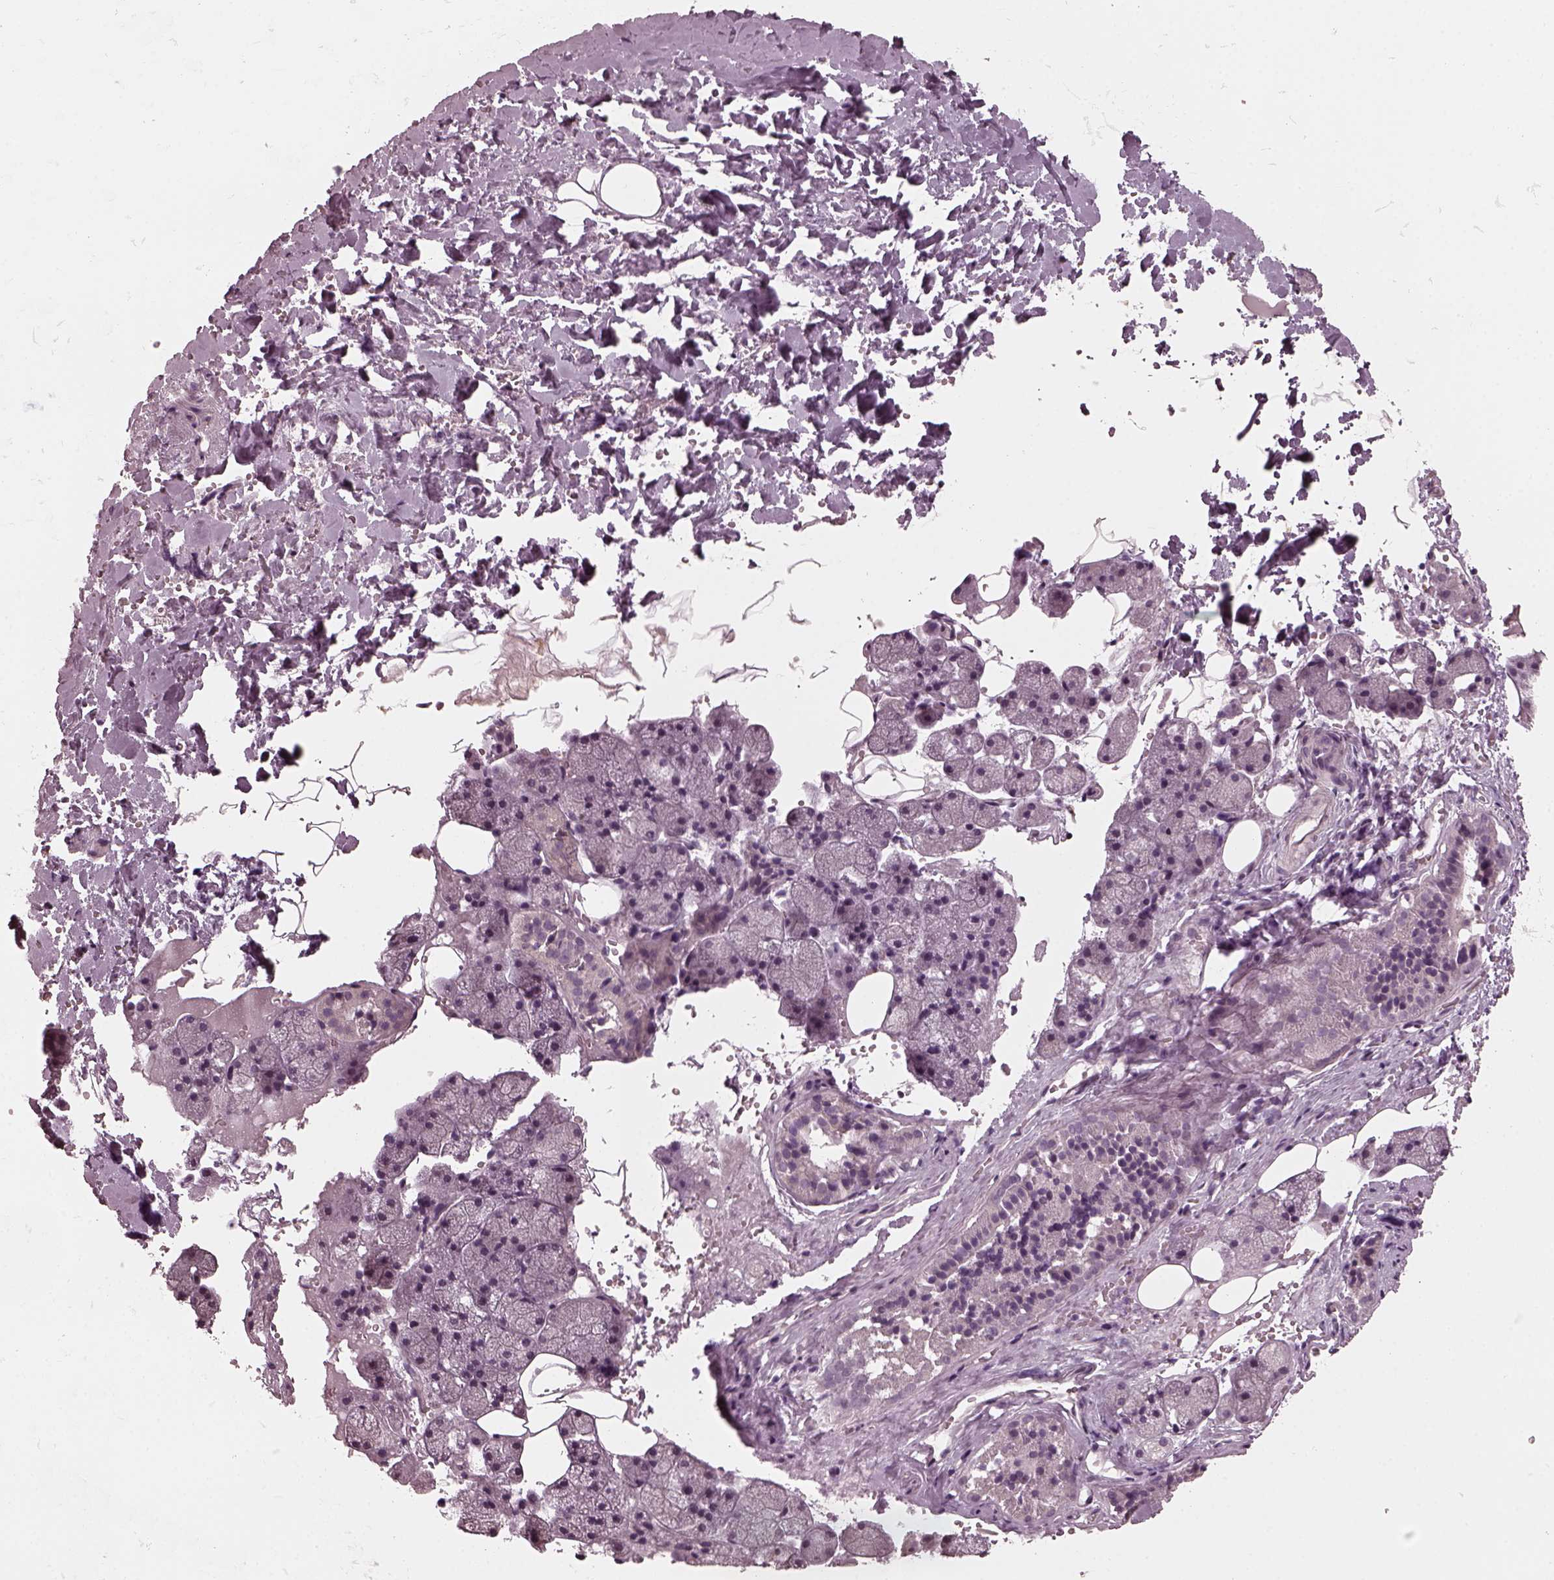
{"staining": {"intensity": "negative", "quantity": "none", "location": "none"}, "tissue": "salivary gland", "cell_type": "Glandular cells", "image_type": "normal", "snomed": [{"axis": "morphology", "description": "Normal tissue, NOS"}, {"axis": "topography", "description": "Salivary gland"}], "caption": "This is an immunohistochemistry (IHC) micrograph of unremarkable human salivary gland. There is no expression in glandular cells.", "gene": "CHIT1", "patient": {"sex": "male", "age": 38}}